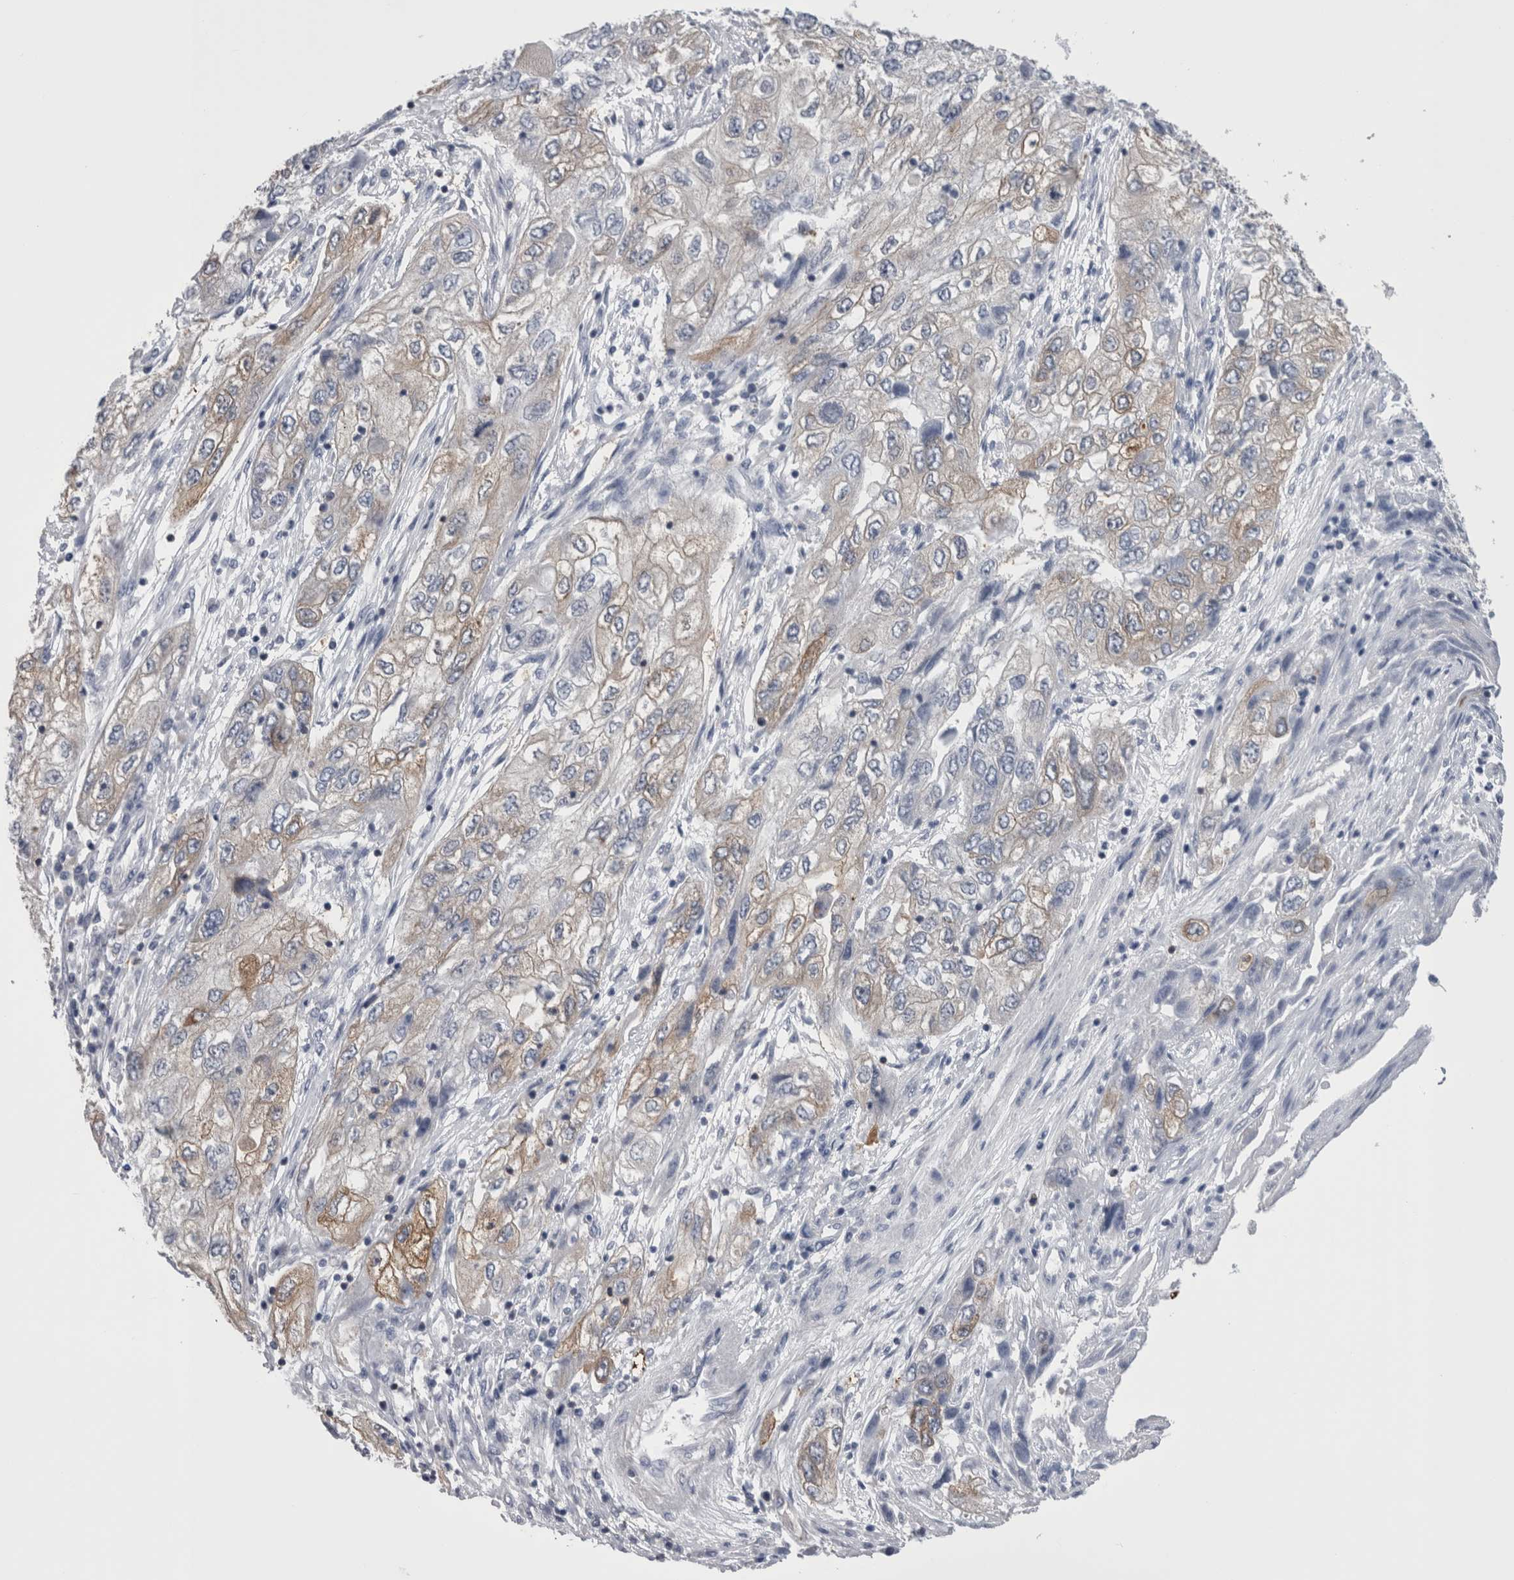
{"staining": {"intensity": "moderate", "quantity": "<25%", "location": "cytoplasmic/membranous"}, "tissue": "endometrial cancer", "cell_type": "Tumor cells", "image_type": "cancer", "snomed": [{"axis": "morphology", "description": "Adenocarcinoma, NOS"}, {"axis": "topography", "description": "Endometrium"}], "caption": "The immunohistochemical stain labels moderate cytoplasmic/membranous expression in tumor cells of endometrial cancer tissue. (IHC, brightfield microscopy, high magnification).", "gene": "DCTN6", "patient": {"sex": "female", "age": 49}}